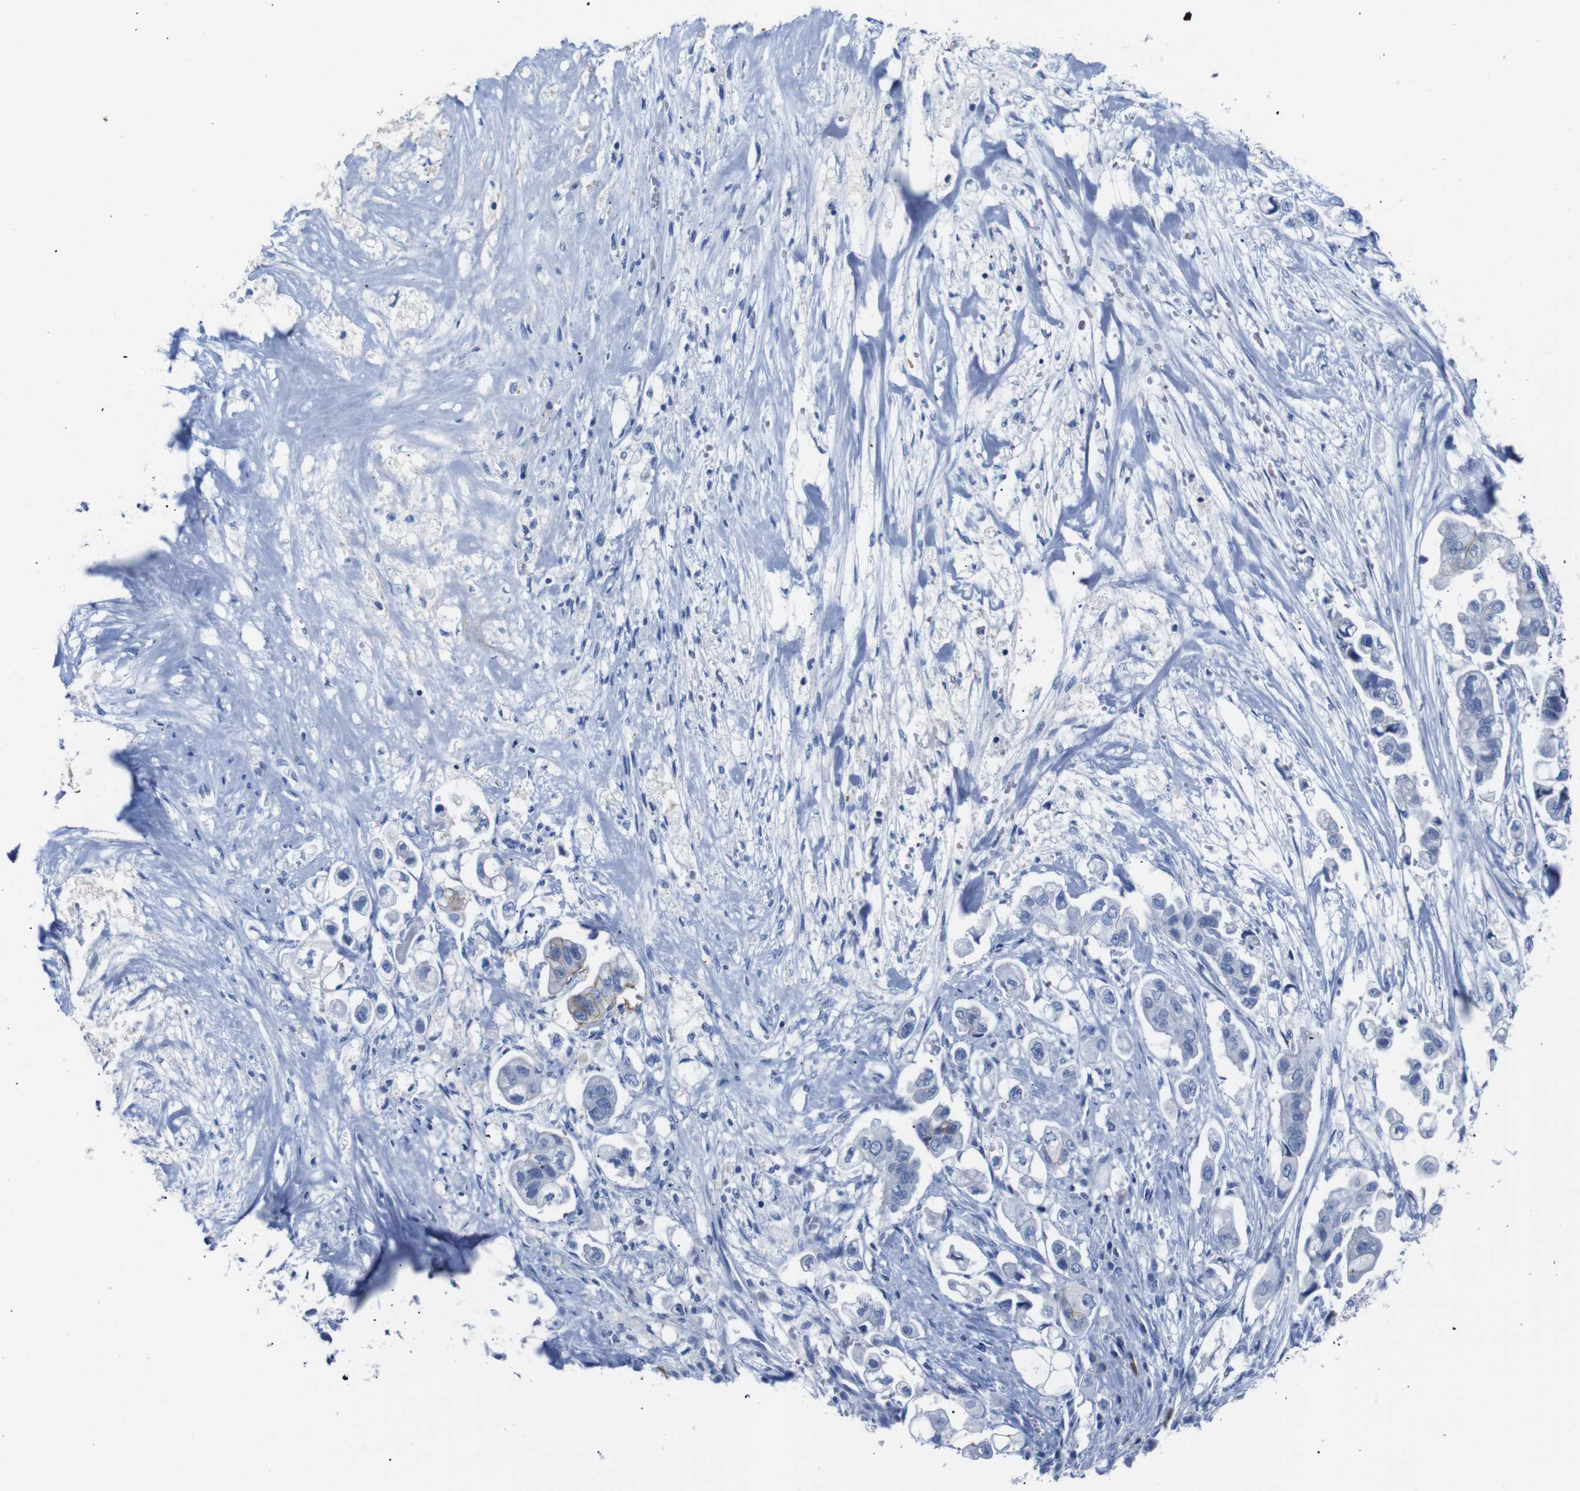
{"staining": {"intensity": "moderate", "quantity": "<25%", "location": "cytoplasmic/membranous"}, "tissue": "stomach cancer", "cell_type": "Tumor cells", "image_type": "cancer", "snomed": [{"axis": "morphology", "description": "Adenocarcinoma, NOS"}, {"axis": "topography", "description": "Stomach"}], "caption": "IHC of stomach cancer (adenocarcinoma) displays low levels of moderate cytoplasmic/membranous positivity in about <25% of tumor cells.", "gene": "ERVMER34-1", "patient": {"sex": "male", "age": 62}}